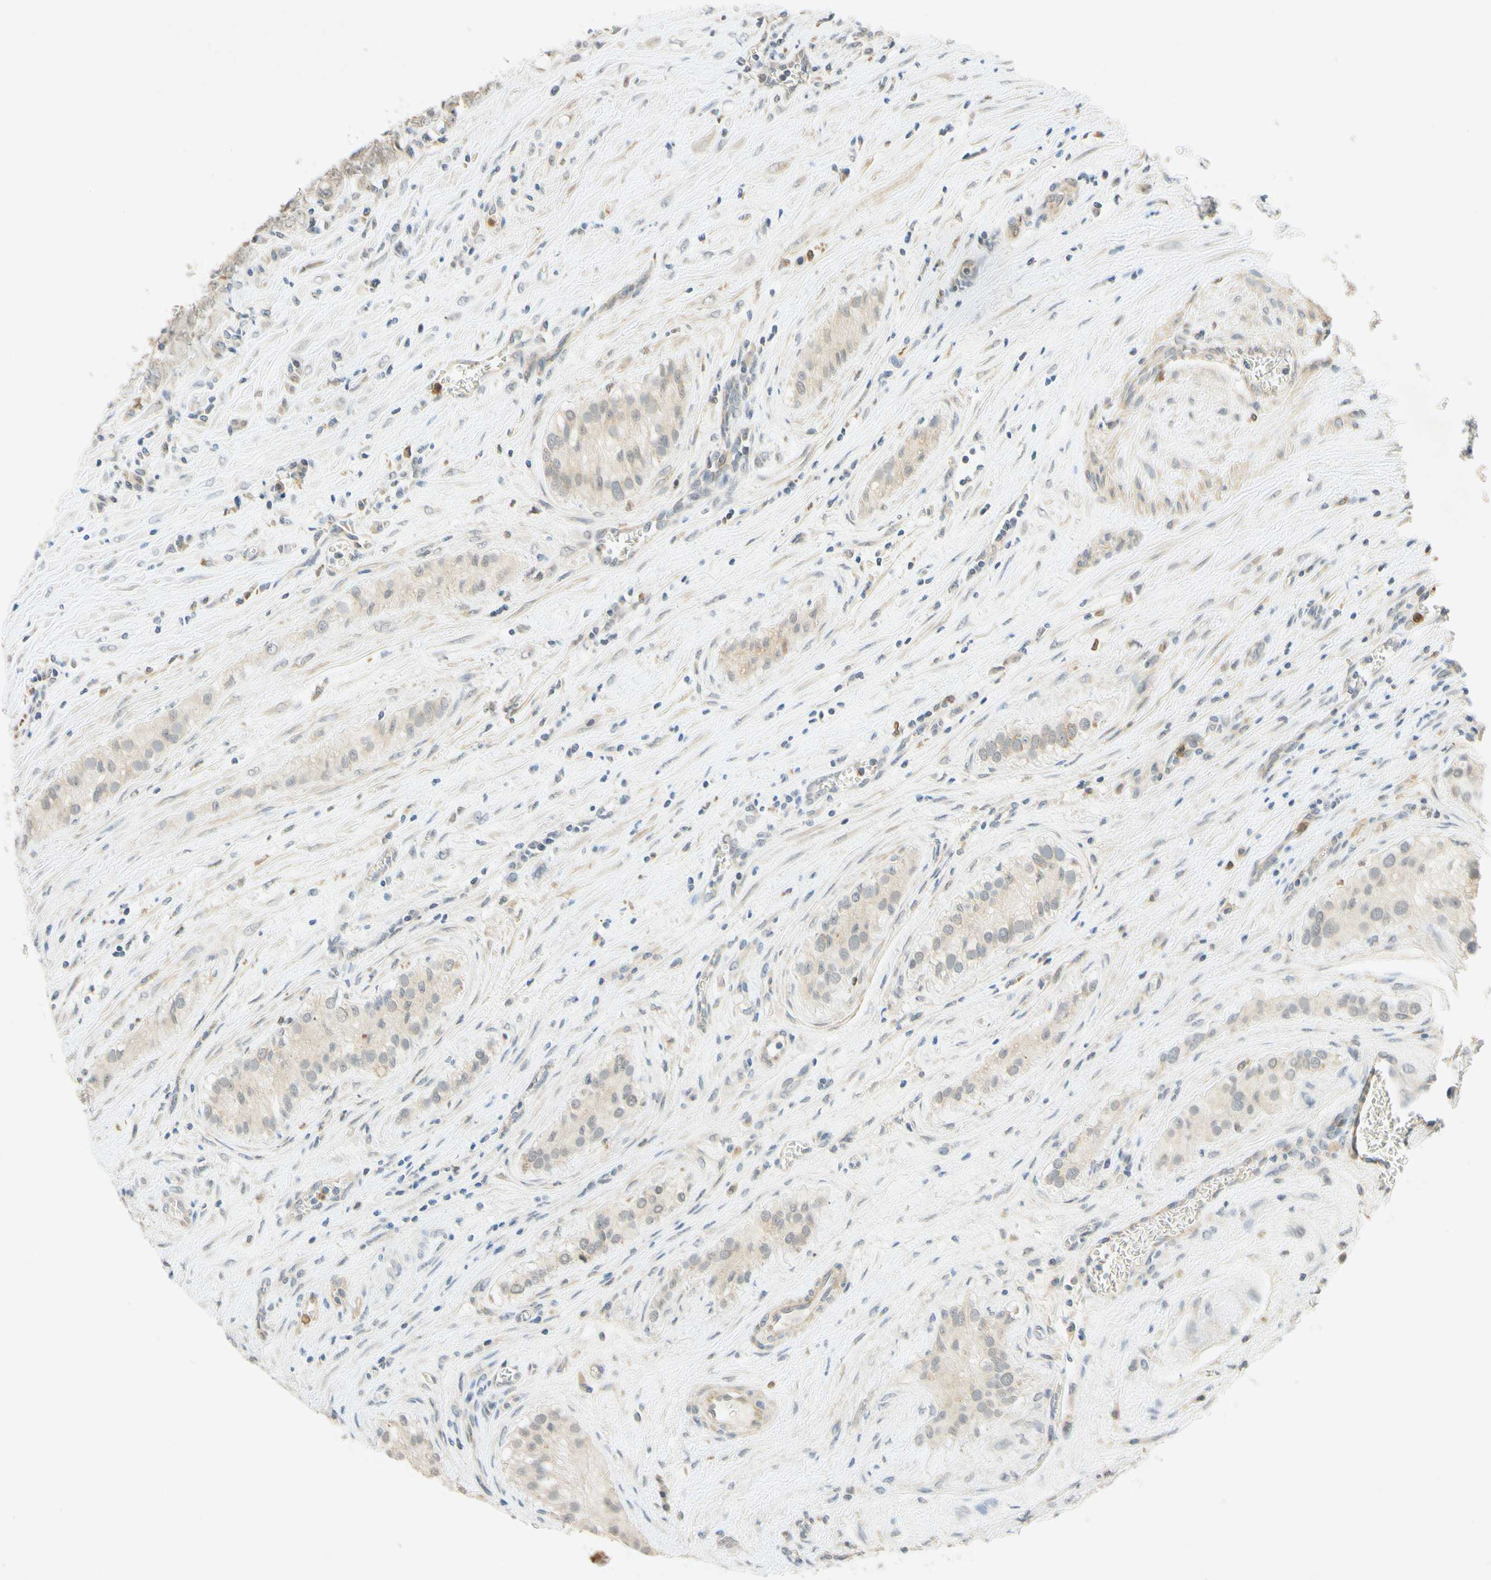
{"staining": {"intensity": "weak", "quantity": "25%-75%", "location": "cytoplasmic/membranous"}, "tissue": "testis cancer", "cell_type": "Tumor cells", "image_type": "cancer", "snomed": [{"axis": "morphology", "description": "Carcinoma, Embryonal, NOS"}, {"axis": "topography", "description": "Testis"}], "caption": "IHC (DAB) staining of testis embryonal carcinoma demonstrates weak cytoplasmic/membranous protein staining in approximately 25%-75% of tumor cells.", "gene": "GATA1", "patient": {"sex": "male", "age": 28}}